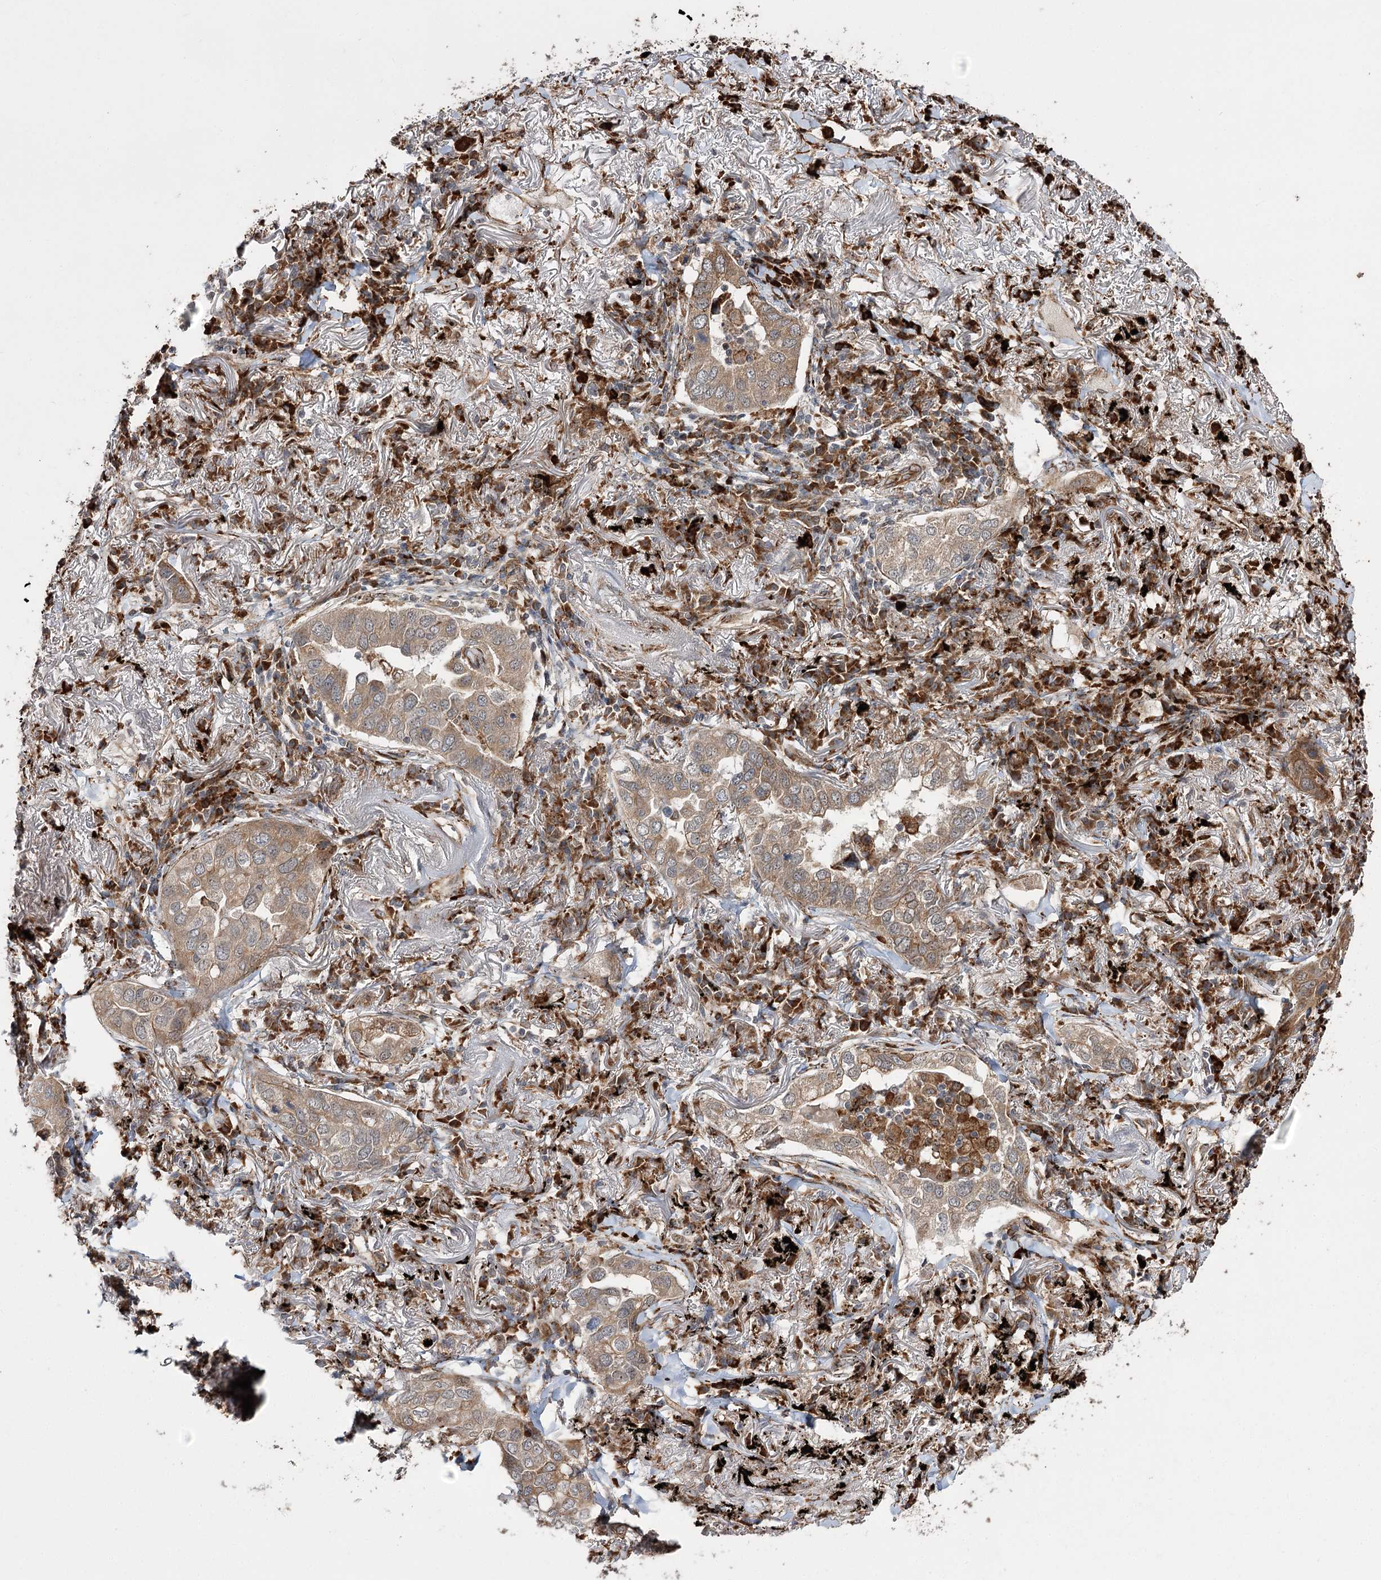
{"staining": {"intensity": "weak", "quantity": ">75%", "location": "cytoplasmic/membranous"}, "tissue": "lung cancer", "cell_type": "Tumor cells", "image_type": "cancer", "snomed": [{"axis": "morphology", "description": "Adenocarcinoma, NOS"}, {"axis": "topography", "description": "Lung"}], "caption": "Immunohistochemical staining of lung cancer (adenocarcinoma) demonstrates low levels of weak cytoplasmic/membranous staining in approximately >75% of tumor cells.", "gene": "FANCL", "patient": {"sex": "male", "age": 65}}